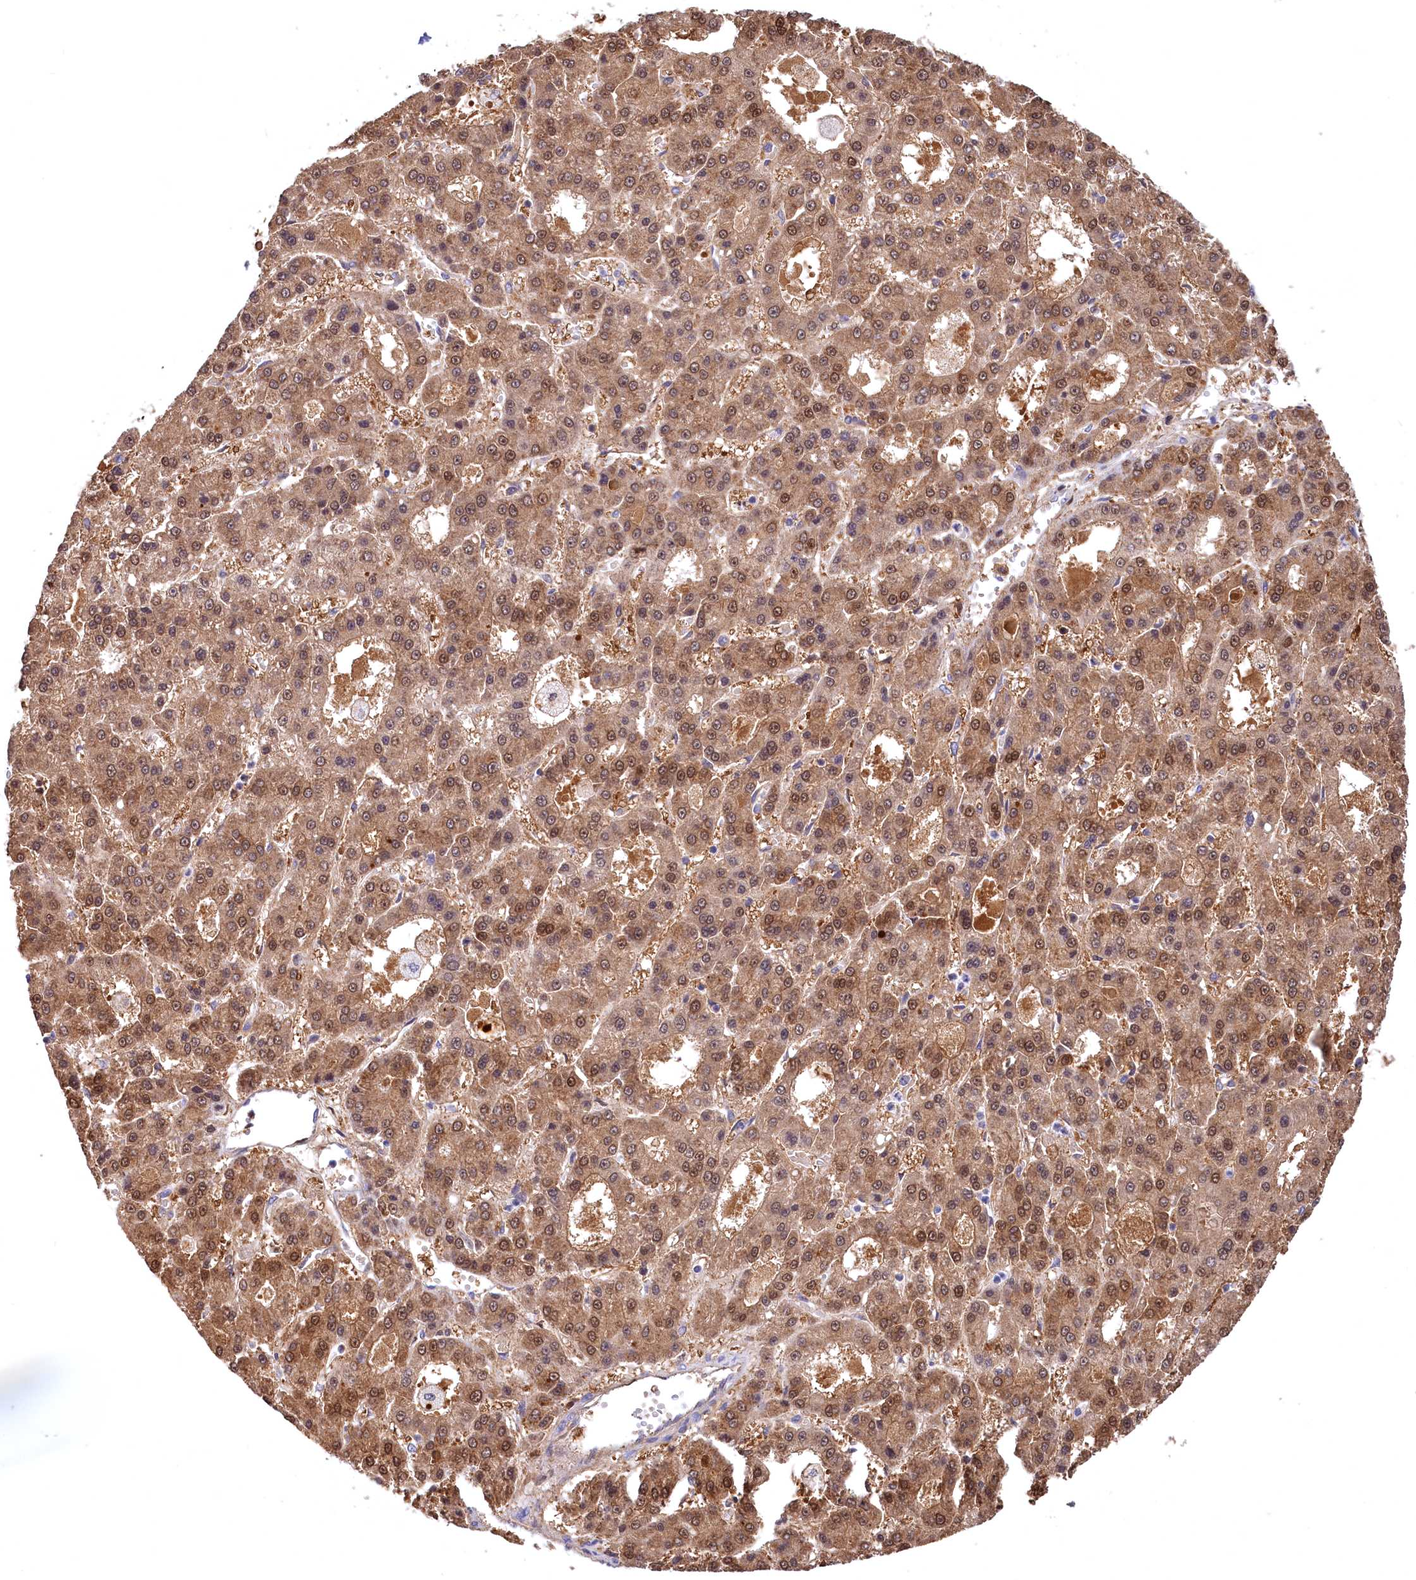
{"staining": {"intensity": "moderate", "quantity": ">75%", "location": "cytoplasmic/membranous,nuclear"}, "tissue": "liver cancer", "cell_type": "Tumor cells", "image_type": "cancer", "snomed": [{"axis": "morphology", "description": "Carcinoma, Hepatocellular, NOS"}, {"axis": "topography", "description": "Liver"}], "caption": "Immunohistochemical staining of liver cancer (hepatocellular carcinoma) exhibits moderate cytoplasmic/membranous and nuclear protein expression in about >75% of tumor cells.", "gene": "C11orf54", "patient": {"sex": "male", "age": 70}}